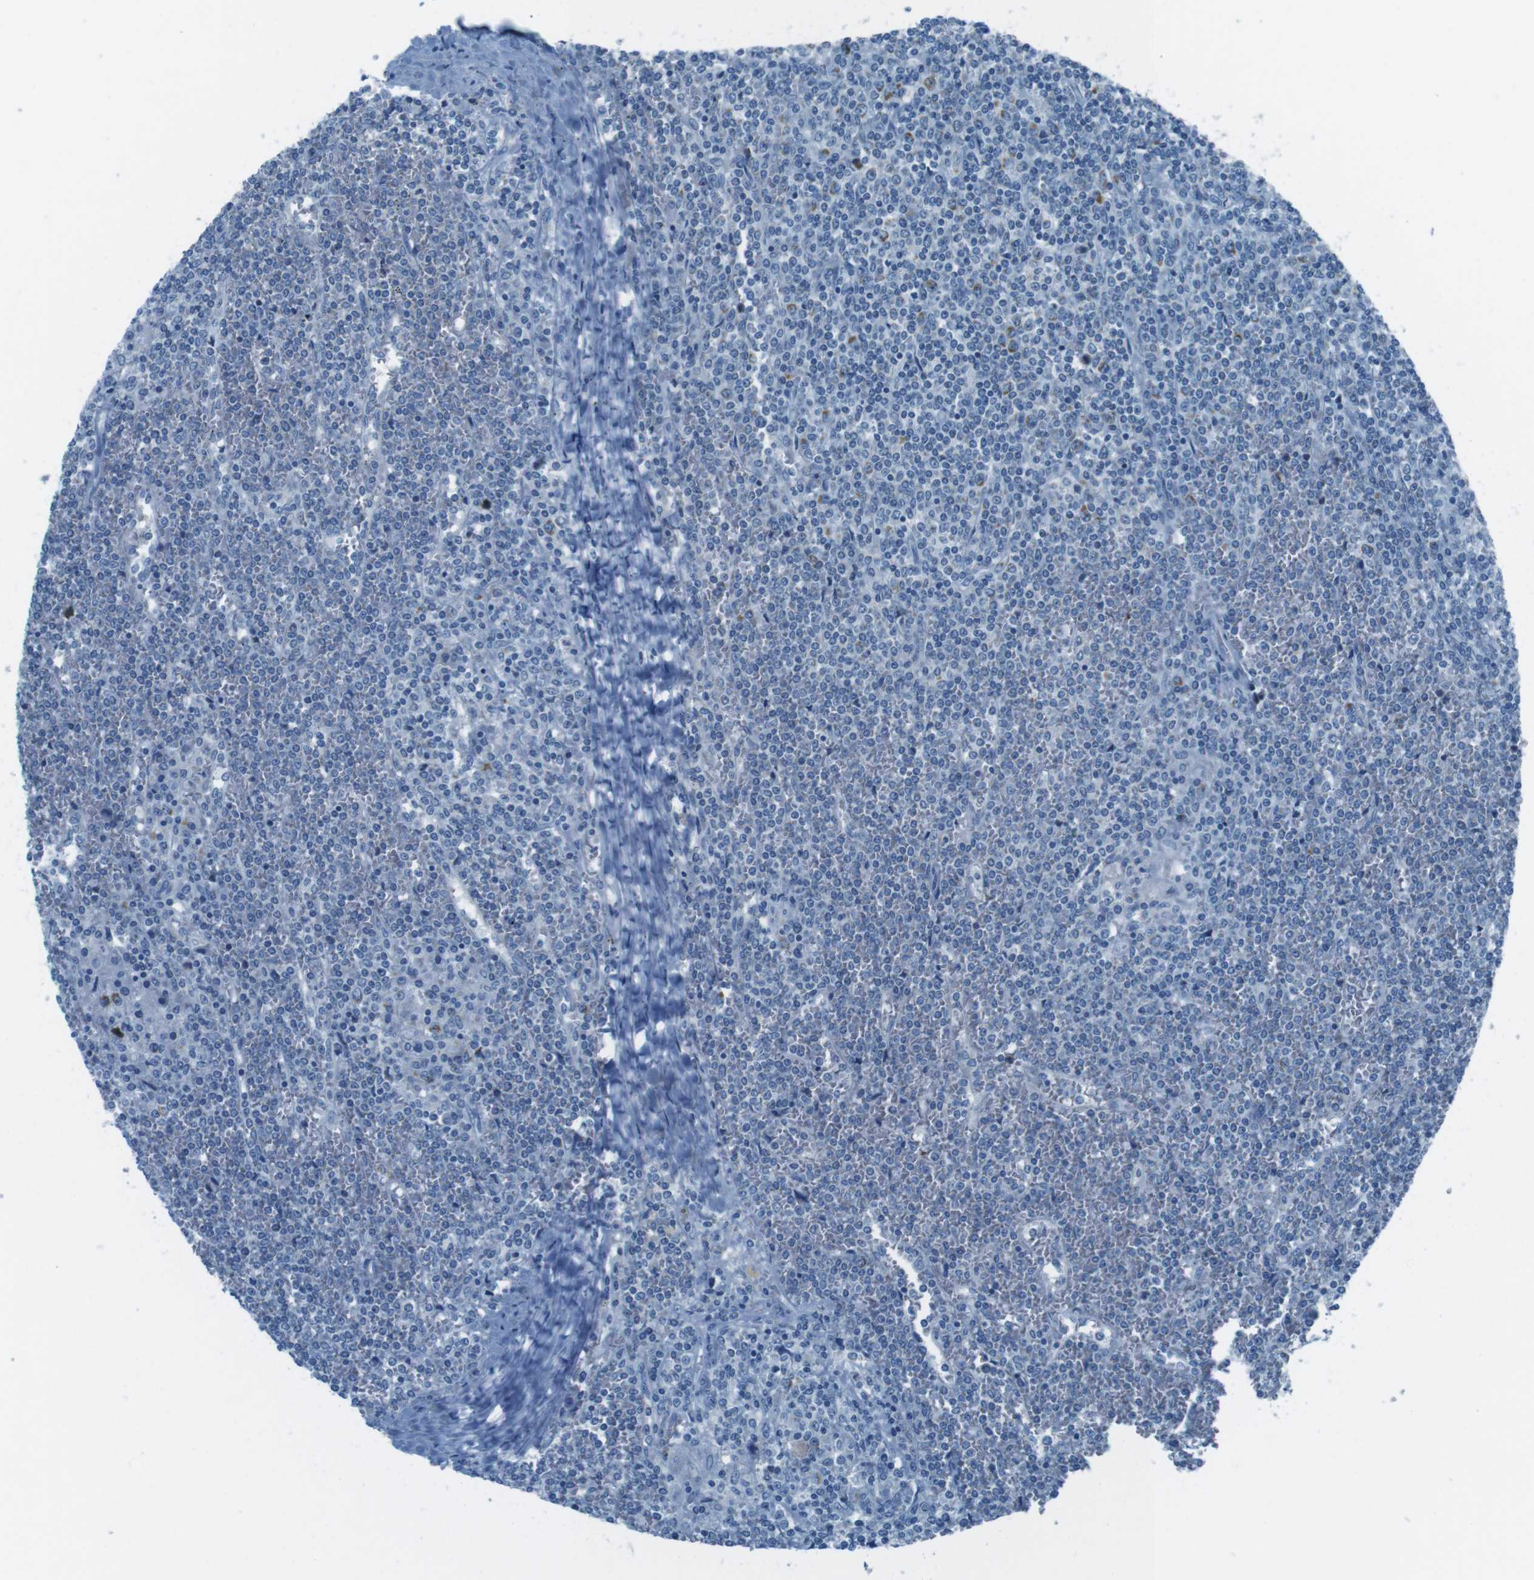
{"staining": {"intensity": "weak", "quantity": "<25%", "location": "cytoplasmic/membranous"}, "tissue": "lymphoma", "cell_type": "Tumor cells", "image_type": "cancer", "snomed": [{"axis": "morphology", "description": "Malignant lymphoma, non-Hodgkin's type, Low grade"}, {"axis": "topography", "description": "Spleen"}], "caption": "Histopathology image shows no protein positivity in tumor cells of low-grade malignant lymphoma, non-Hodgkin's type tissue.", "gene": "DNAJA3", "patient": {"sex": "female", "age": 19}}